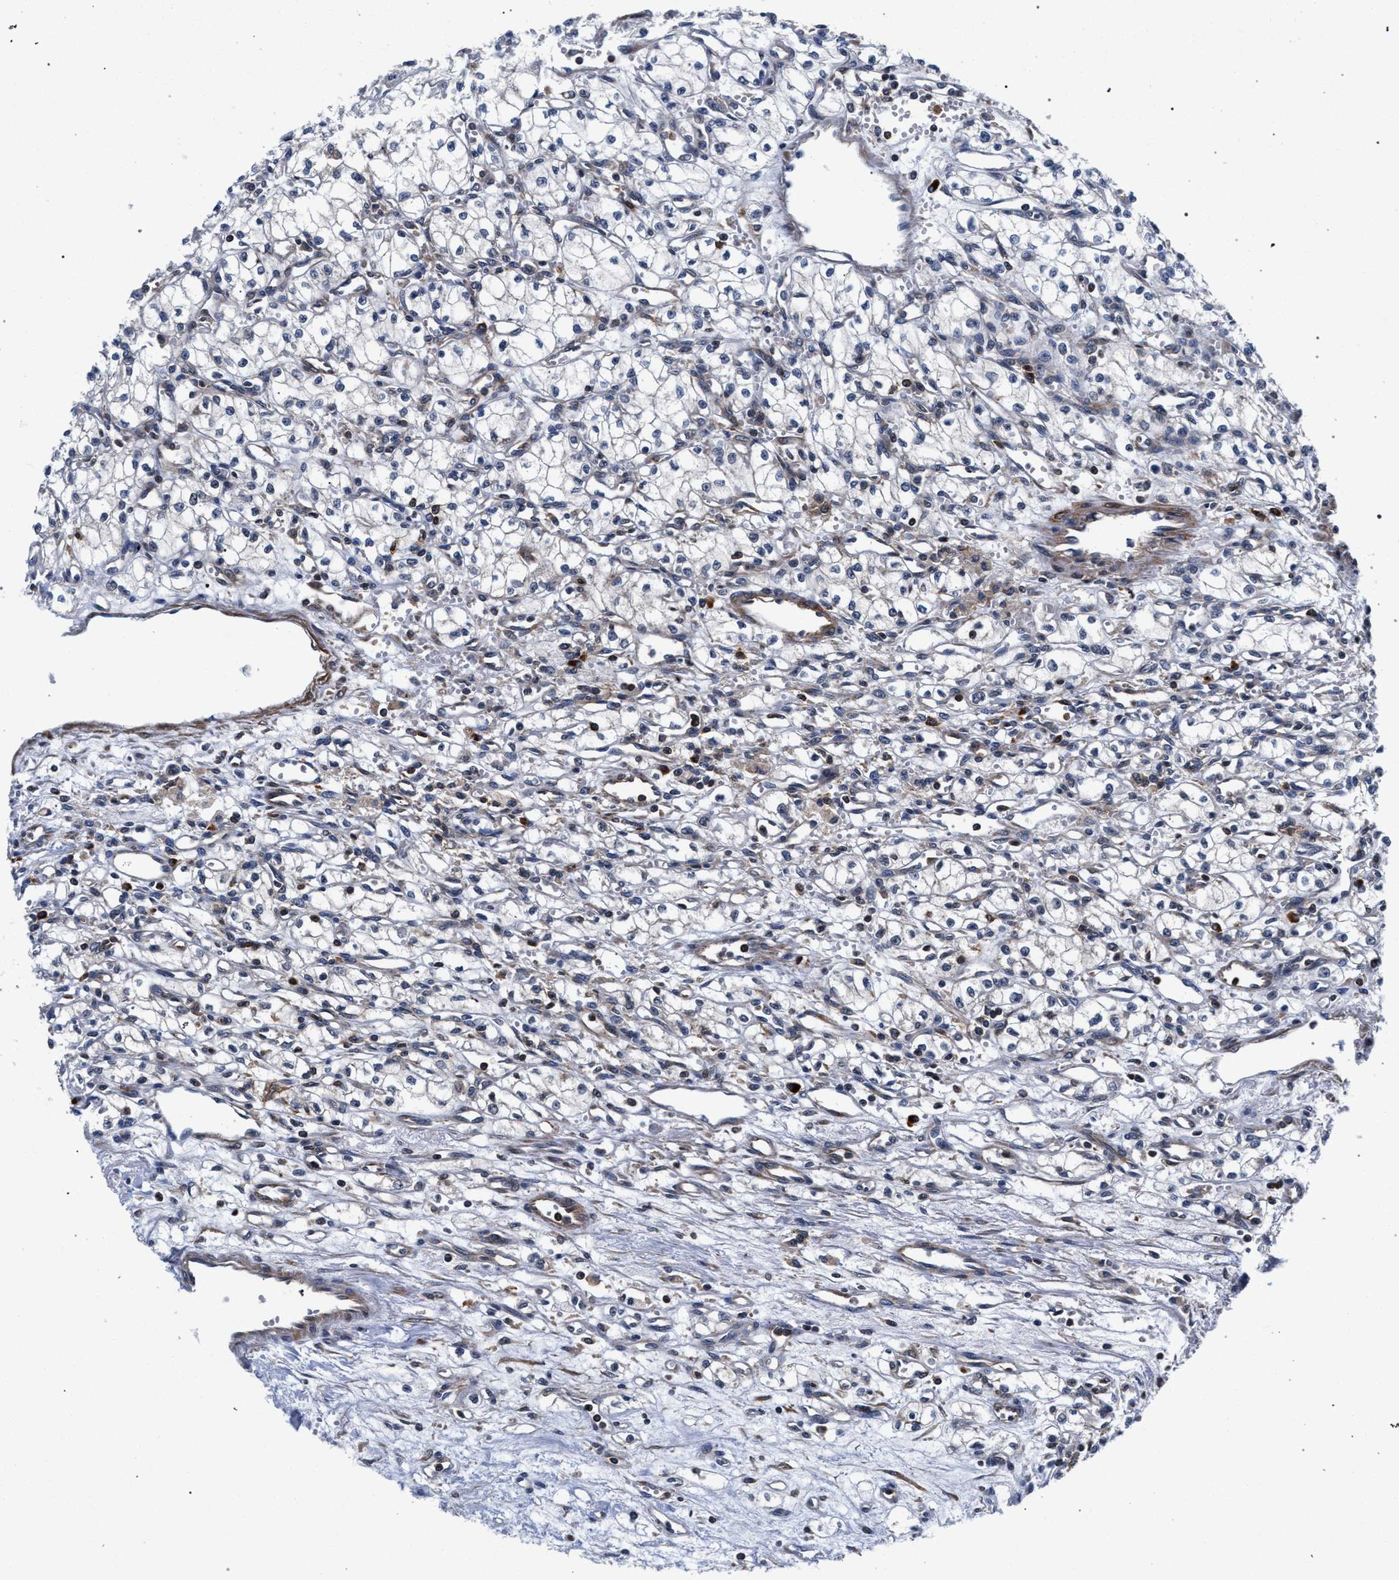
{"staining": {"intensity": "negative", "quantity": "none", "location": "none"}, "tissue": "renal cancer", "cell_type": "Tumor cells", "image_type": "cancer", "snomed": [{"axis": "morphology", "description": "Normal tissue, NOS"}, {"axis": "morphology", "description": "Adenocarcinoma, NOS"}, {"axis": "topography", "description": "Kidney"}], "caption": "Human adenocarcinoma (renal) stained for a protein using immunohistochemistry (IHC) reveals no expression in tumor cells.", "gene": "LASP1", "patient": {"sex": "male", "age": 59}}